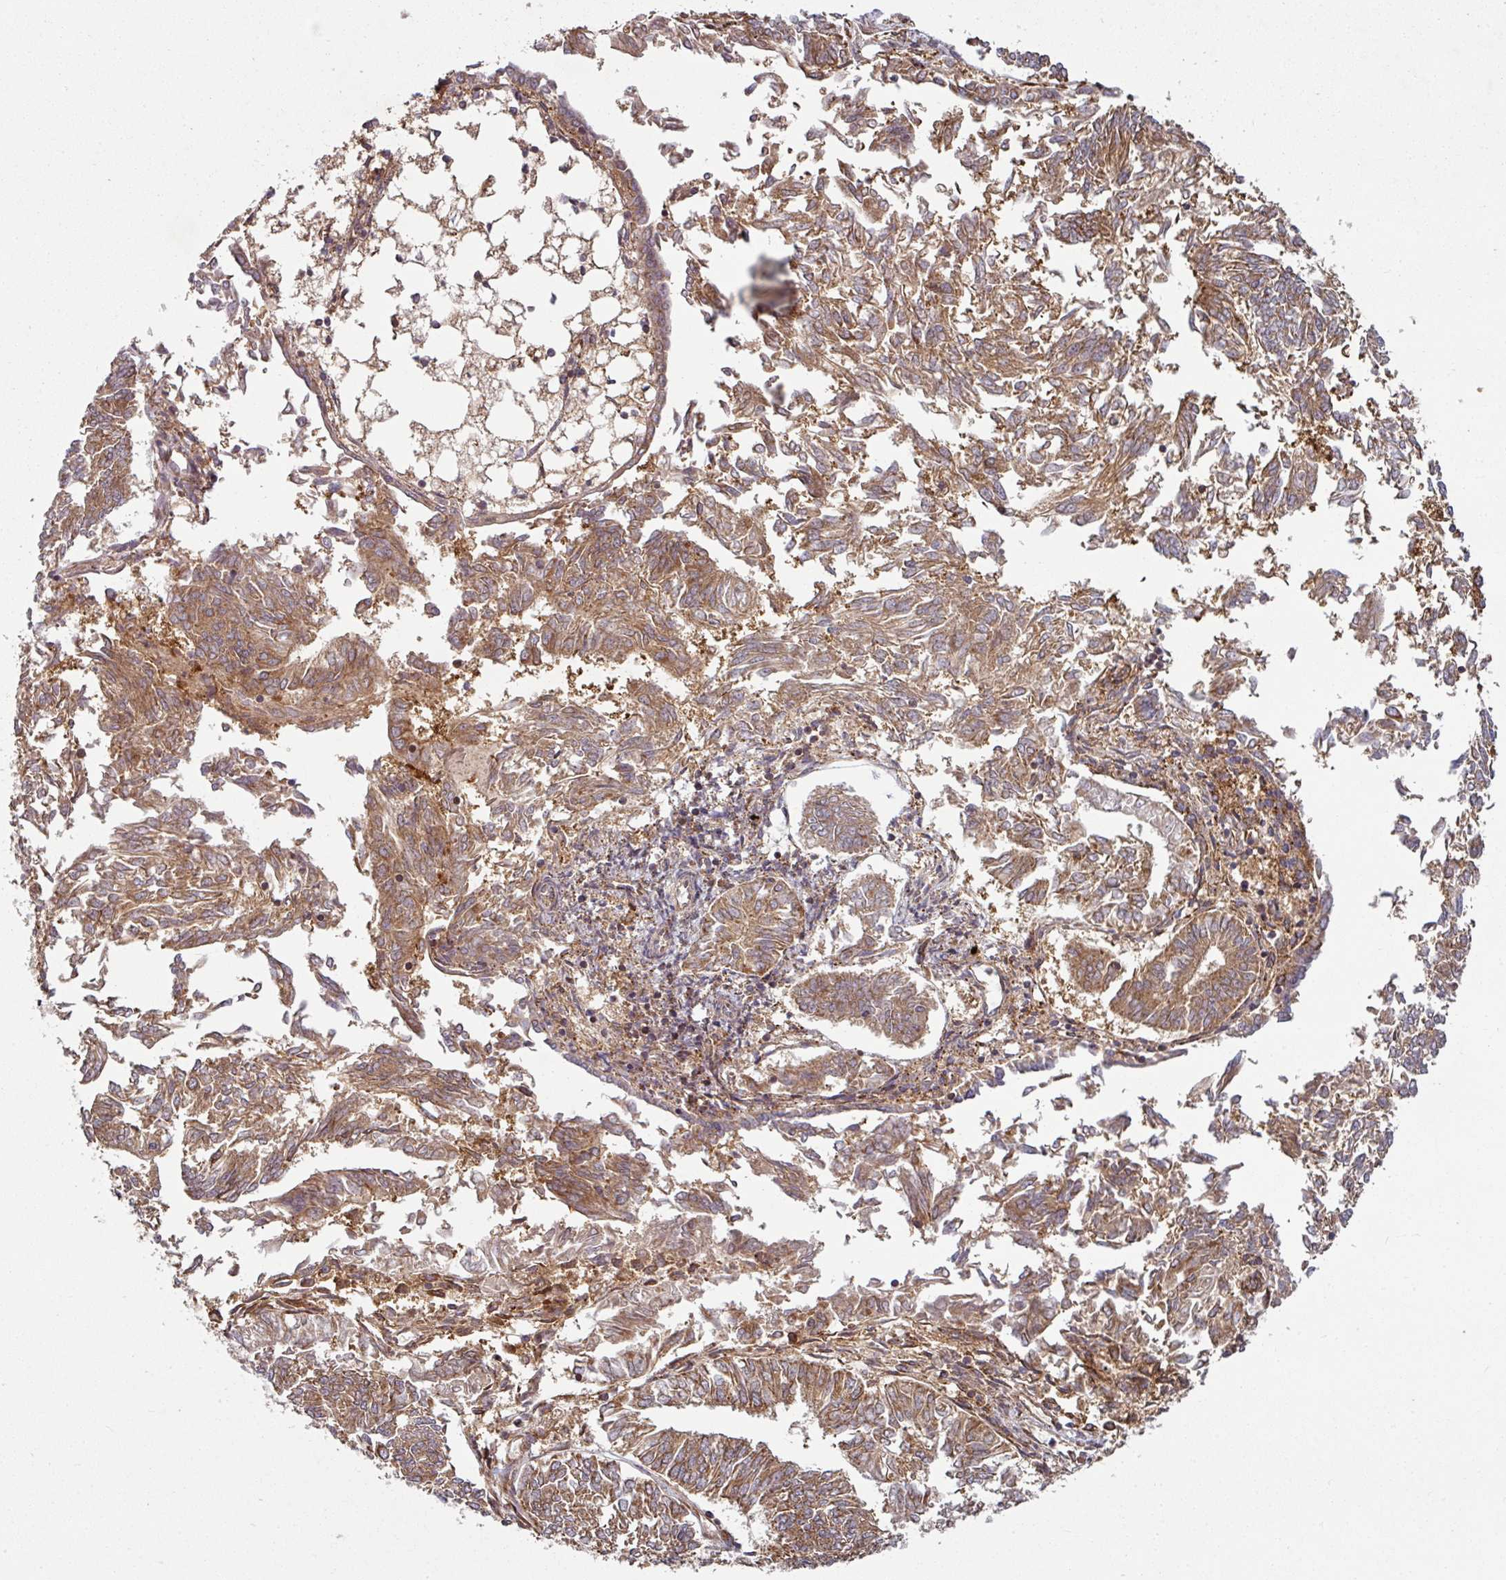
{"staining": {"intensity": "moderate", "quantity": ">75%", "location": "cytoplasmic/membranous"}, "tissue": "endometrial cancer", "cell_type": "Tumor cells", "image_type": "cancer", "snomed": [{"axis": "morphology", "description": "Adenocarcinoma, NOS"}, {"axis": "topography", "description": "Endometrium"}], "caption": "Moderate cytoplasmic/membranous expression is present in approximately >75% of tumor cells in endometrial cancer (adenocarcinoma).", "gene": "RAB5A", "patient": {"sex": "female", "age": 58}}